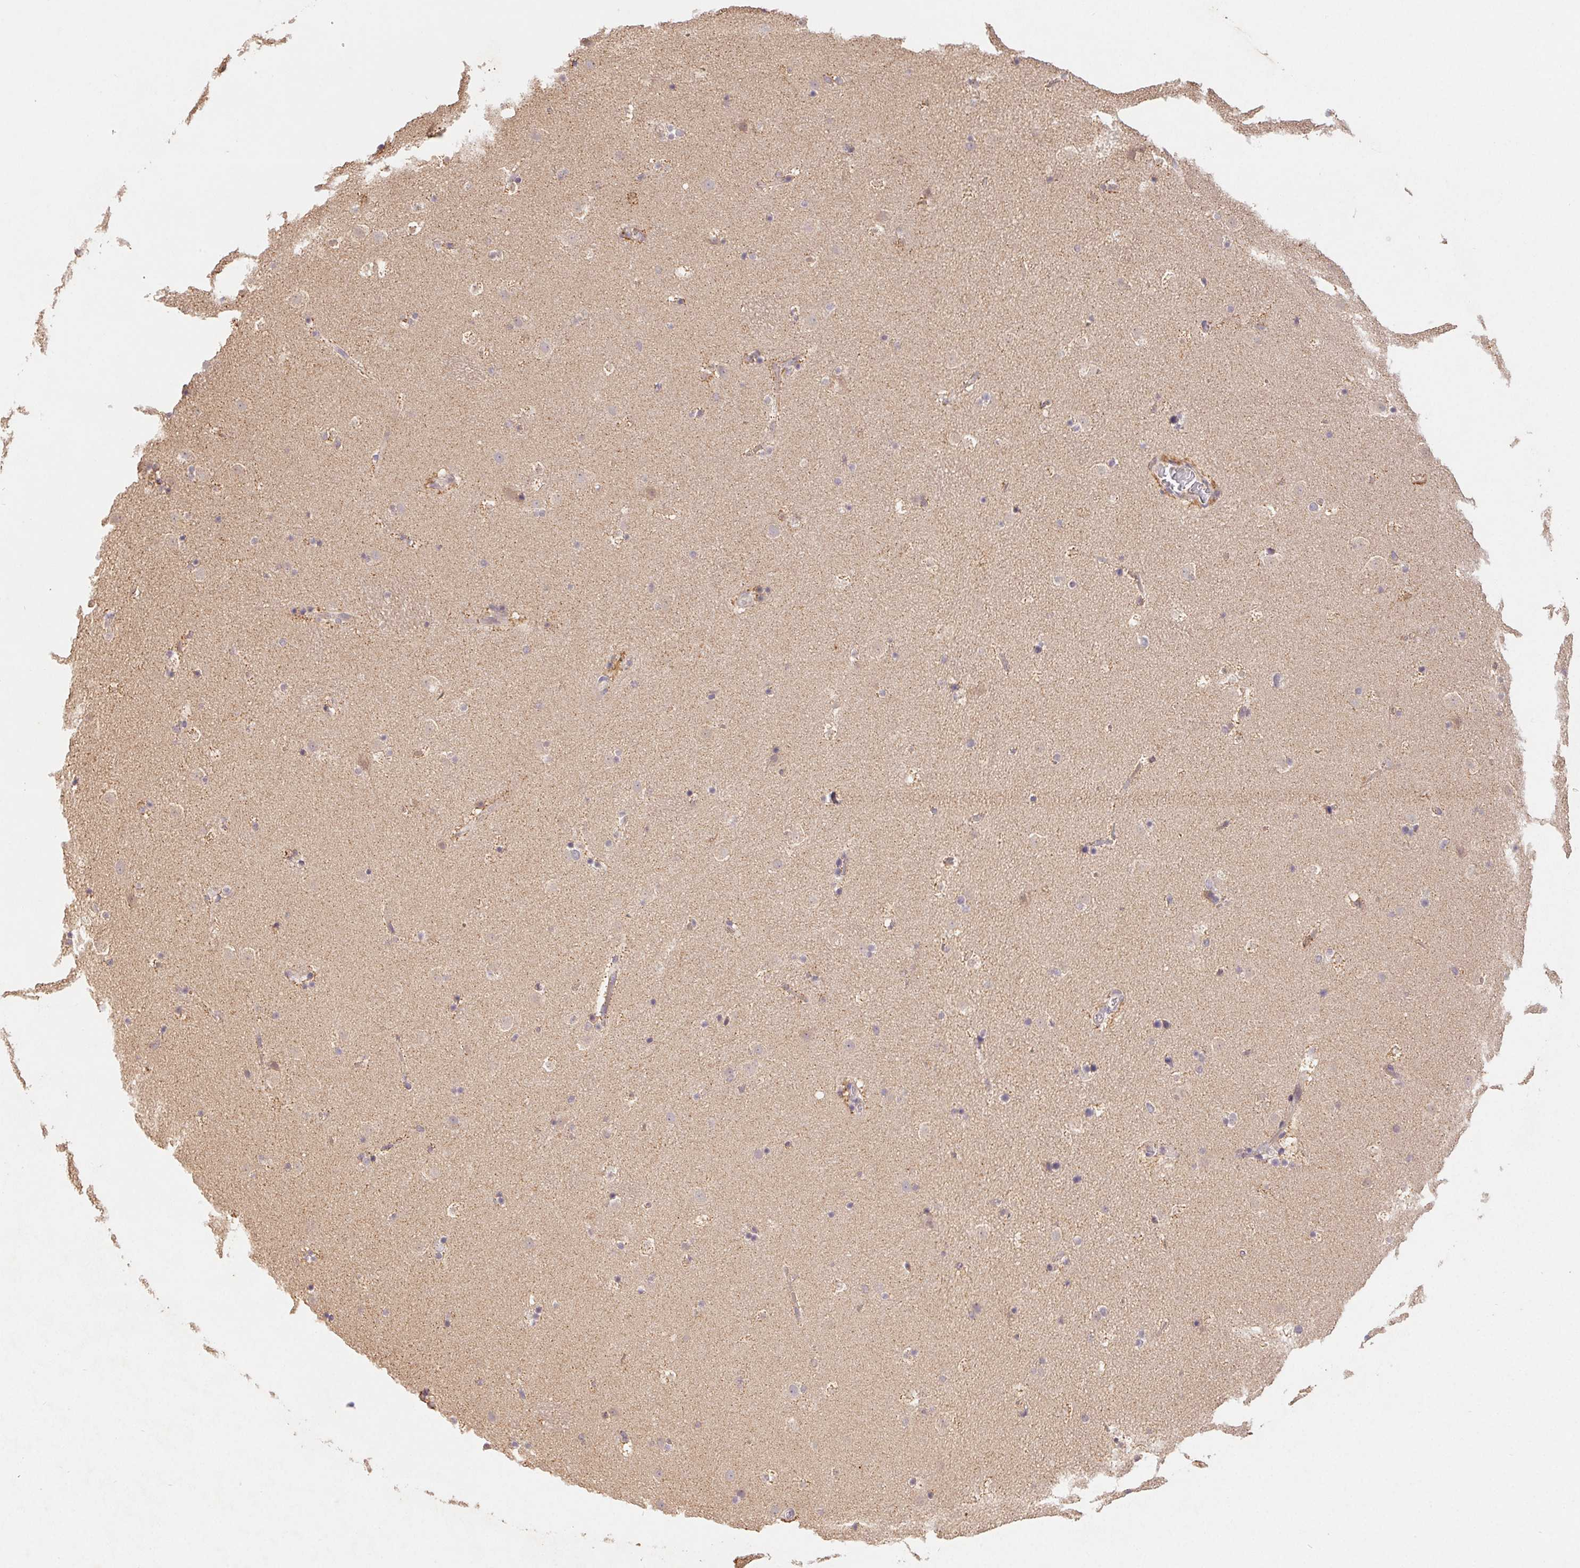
{"staining": {"intensity": "negative", "quantity": "none", "location": "none"}, "tissue": "caudate", "cell_type": "Glial cells", "image_type": "normal", "snomed": [{"axis": "morphology", "description": "Normal tissue, NOS"}, {"axis": "topography", "description": "Lateral ventricle wall"}], "caption": "Glial cells are negative for brown protein staining in normal caudate. (DAB IHC, high magnification).", "gene": "RAB11A", "patient": {"sex": "male", "age": 37}}